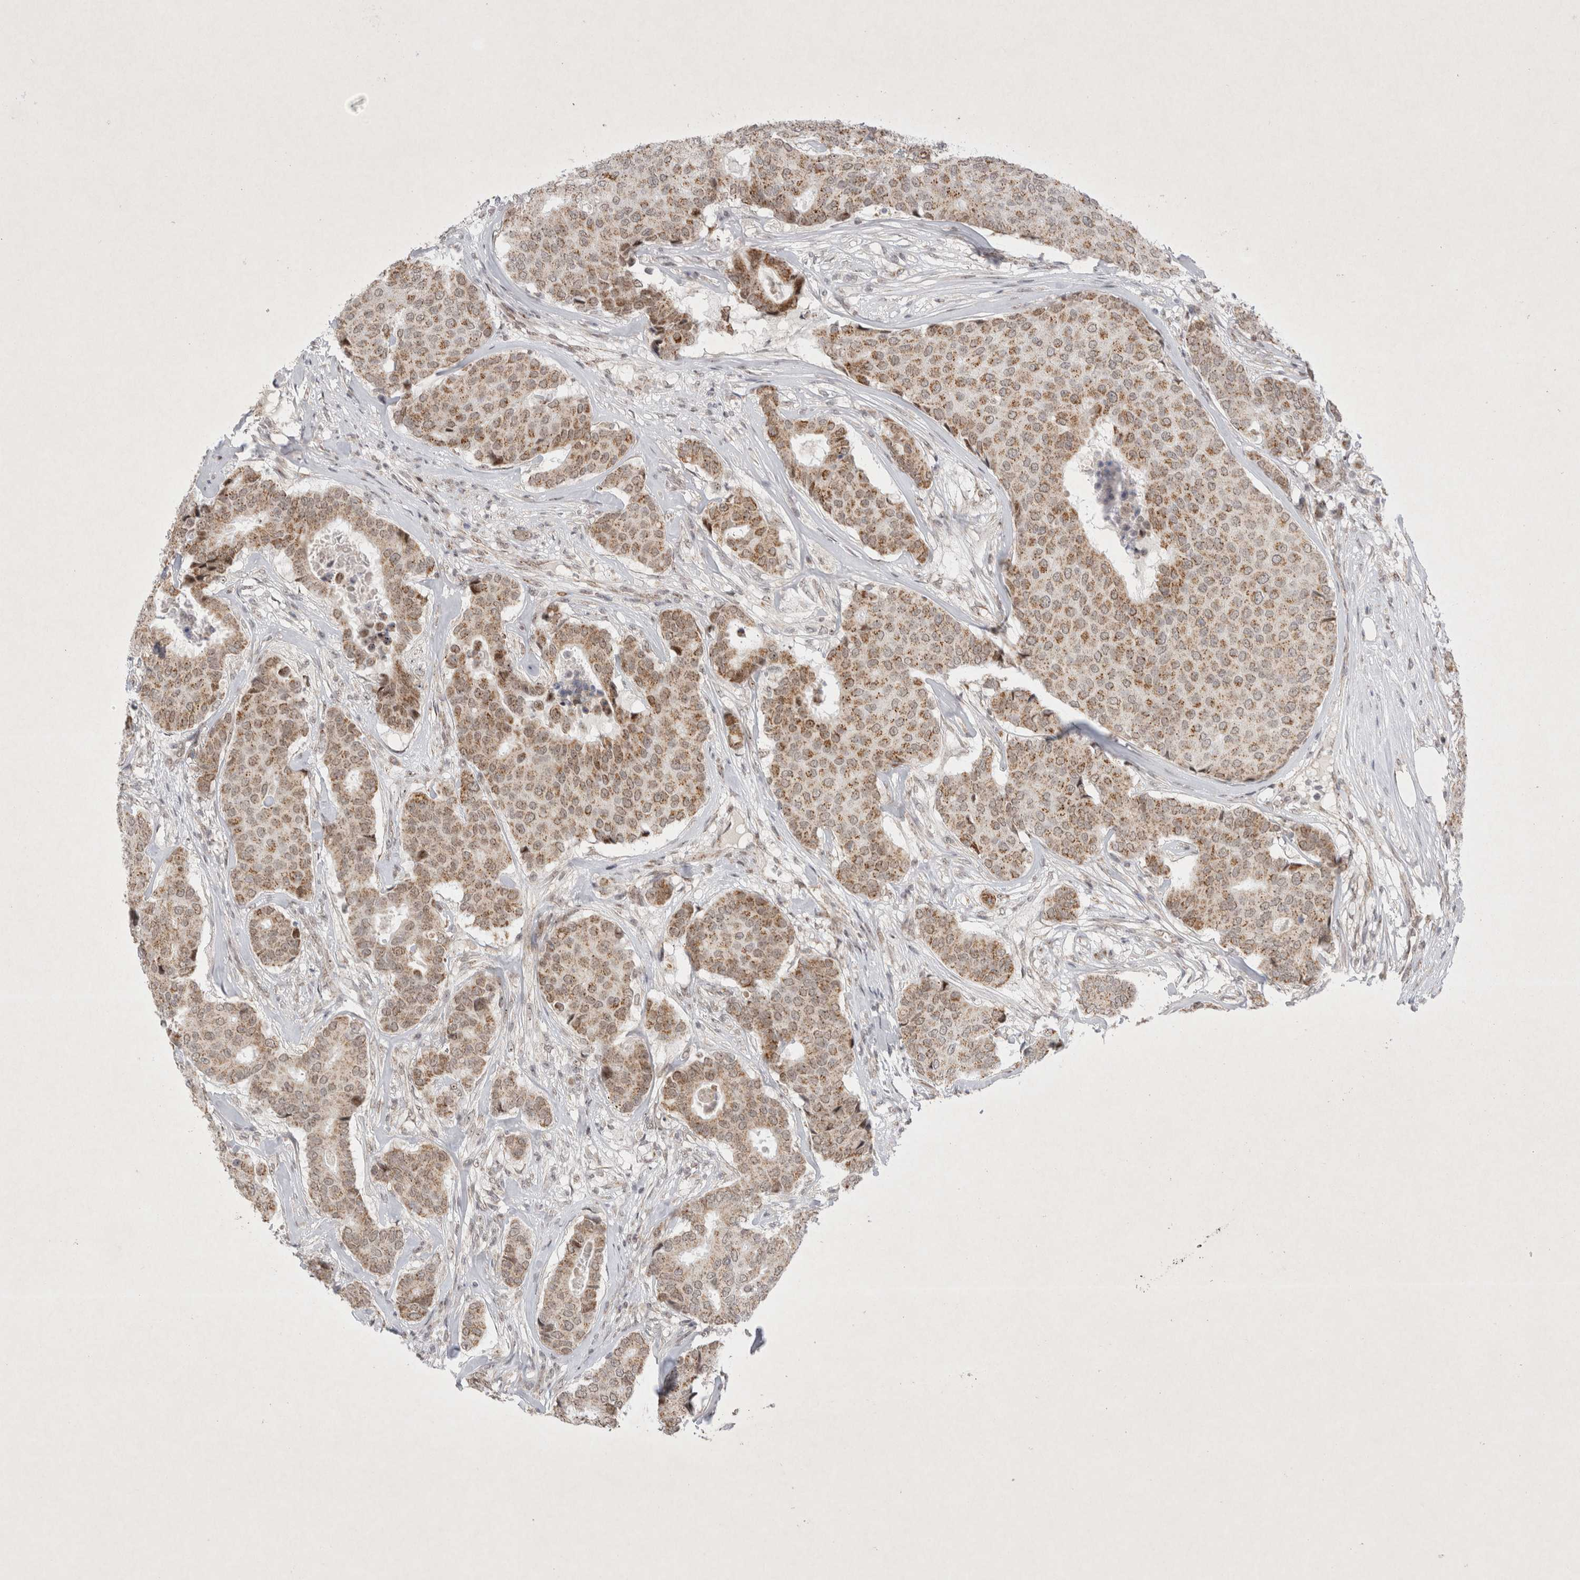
{"staining": {"intensity": "moderate", "quantity": ">75%", "location": "cytoplasmic/membranous"}, "tissue": "breast cancer", "cell_type": "Tumor cells", "image_type": "cancer", "snomed": [{"axis": "morphology", "description": "Duct carcinoma"}, {"axis": "topography", "description": "Breast"}], "caption": "Breast cancer stained with DAB IHC exhibits medium levels of moderate cytoplasmic/membranous staining in approximately >75% of tumor cells. (DAB IHC with brightfield microscopy, high magnification).", "gene": "MRPL37", "patient": {"sex": "female", "age": 75}}